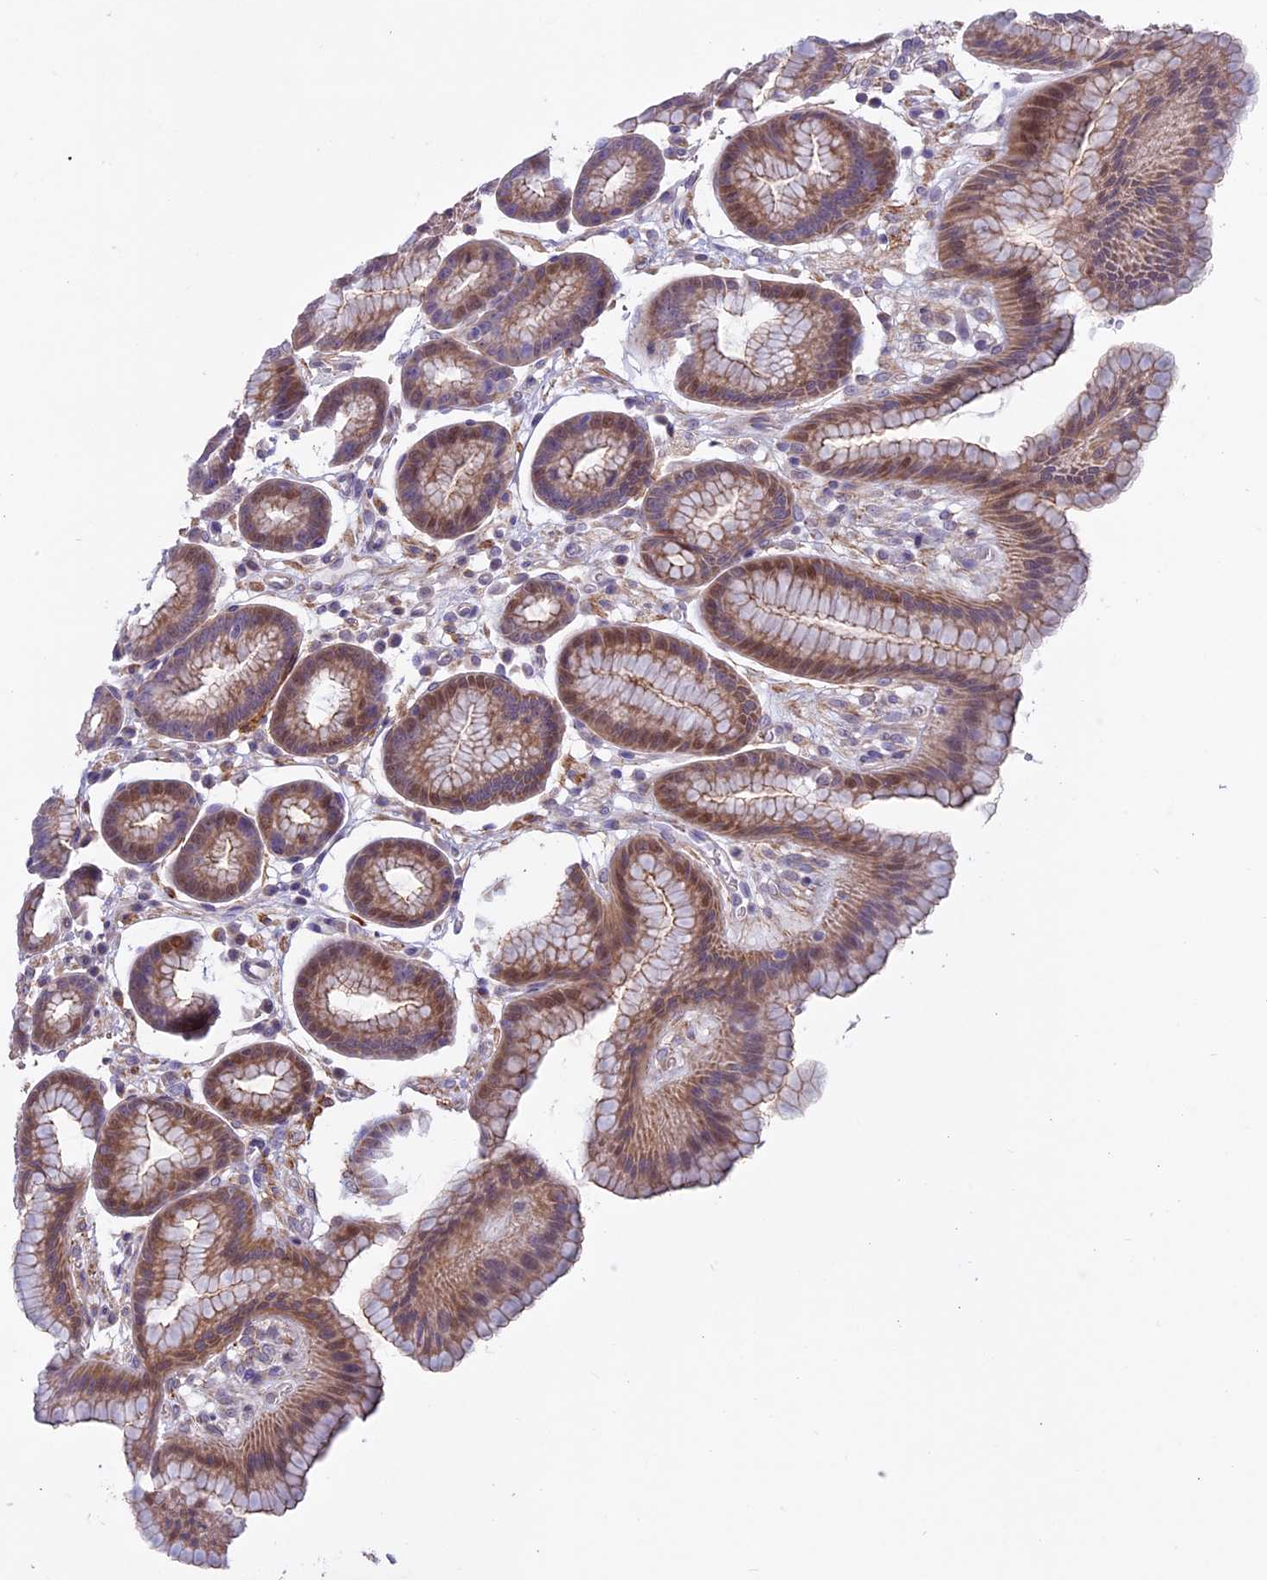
{"staining": {"intensity": "moderate", "quantity": "25%-75%", "location": "cytoplasmic/membranous"}, "tissue": "stomach", "cell_type": "Glandular cells", "image_type": "normal", "snomed": [{"axis": "morphology", "description": "Normal tissue, NOS"}, {"axis": "topography", "description": "Stomach"}], "caption": "Approximately 25%-75% of glandular cells in normal human stomach exhibit moderate cytoplasmic/membranous protein expression as visualized by brown immunohistochemical staining.", "gene": "SPHKAP", "patient": {"sex": "male", "age": 42}}